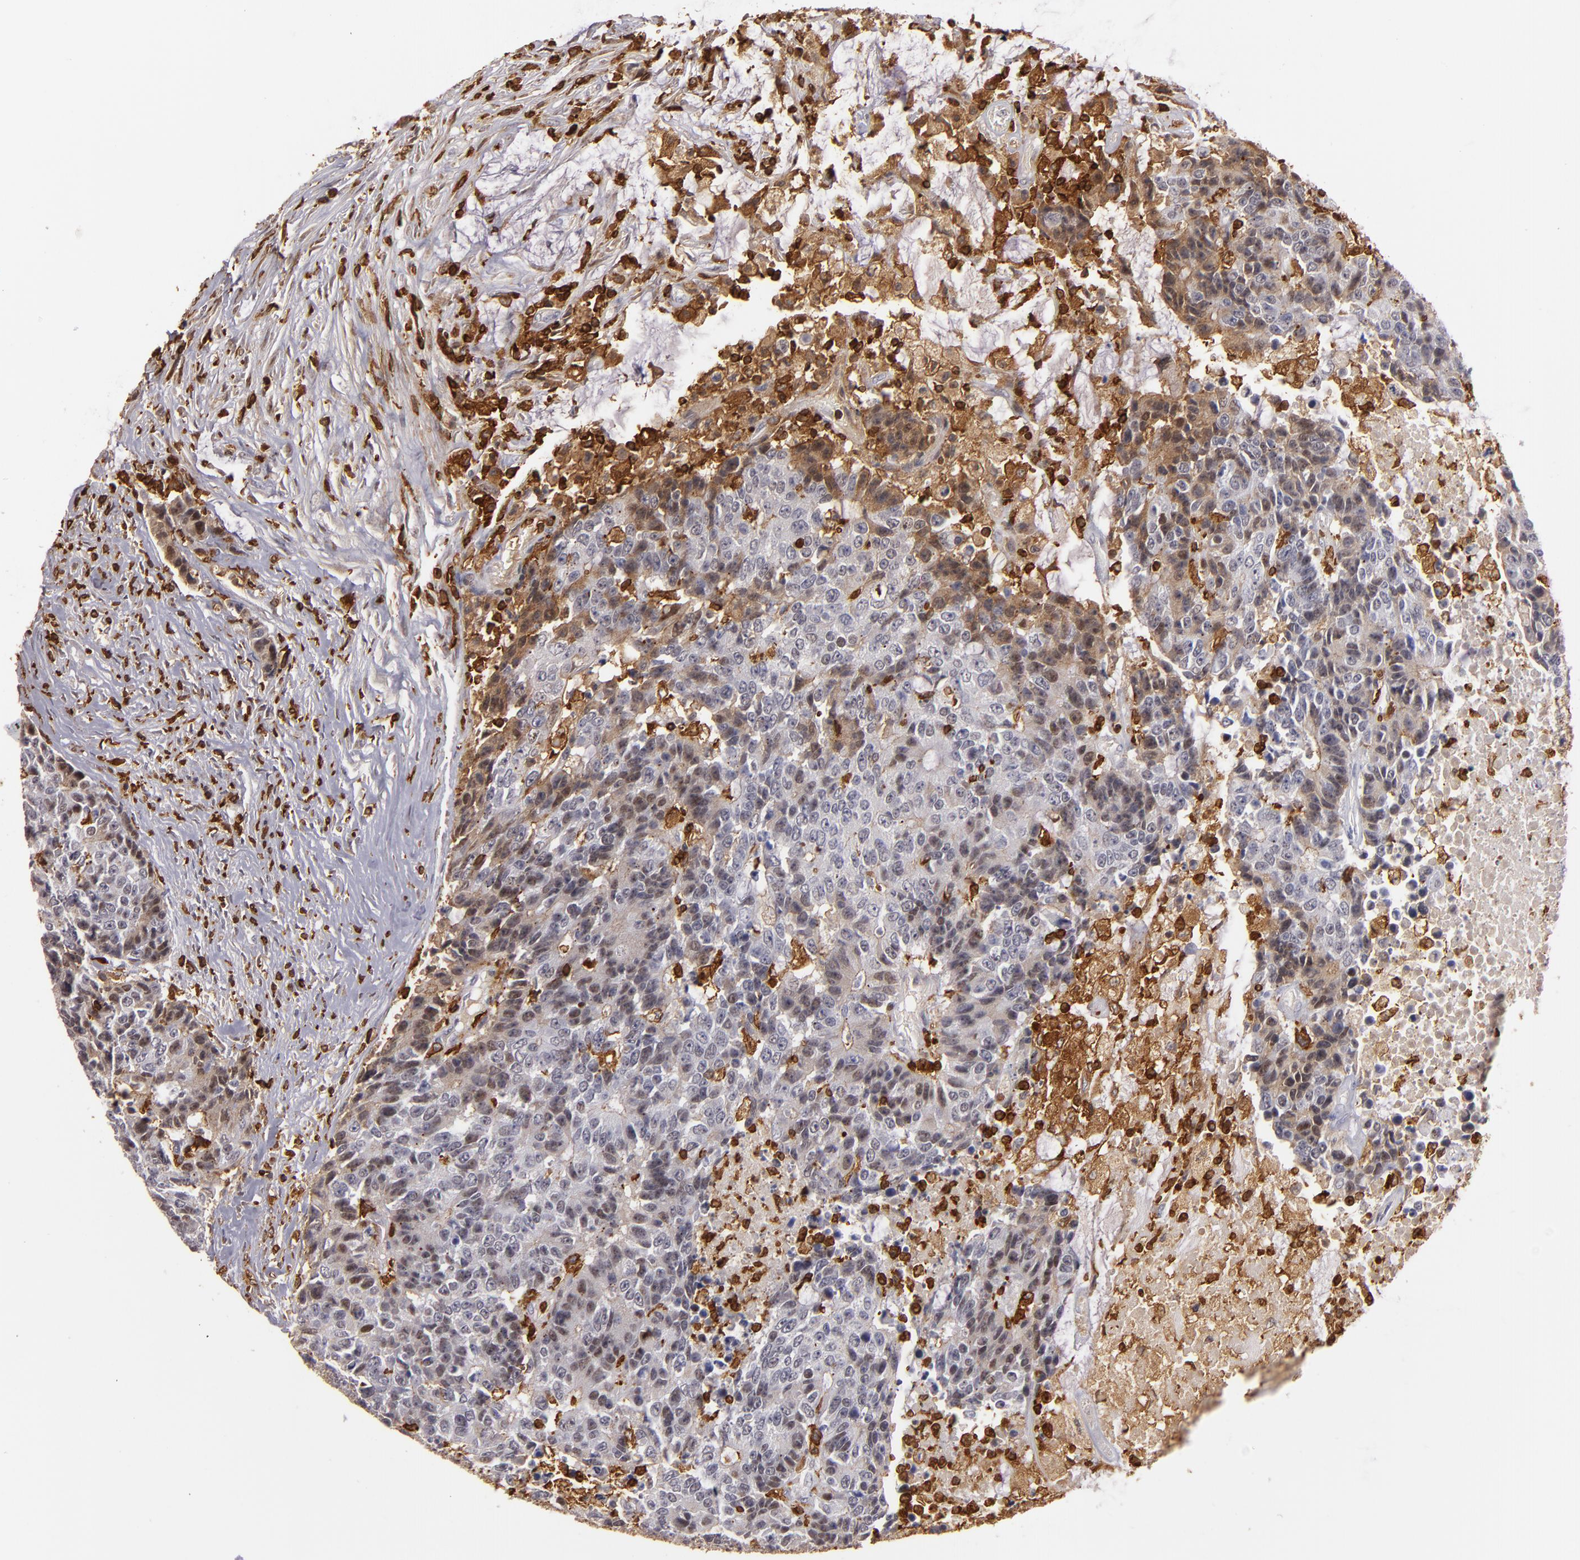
{"staining": {"intensity": "moderate", "quantity": "25%-75%", "location": "cytoplasmic/membranous"}, "tissue": "colorectal cancer", "cell_type": "Tumor cells", "image_type": "cancer", "snomed": [{"axis": "morphology", "description": "Adenocarcinoma, NOS"}, {"axis": "topography", "description": "Colon"}], "caption": "Moderate cytoplasmic/membranous positivity for a protein is present in about 25%-75% of tumor cells of adenocarcinoma (colorectal) using immunohistochemistry (IHC).", "gene": "WAS", "patient": {"sex": "female", "age": 86}}